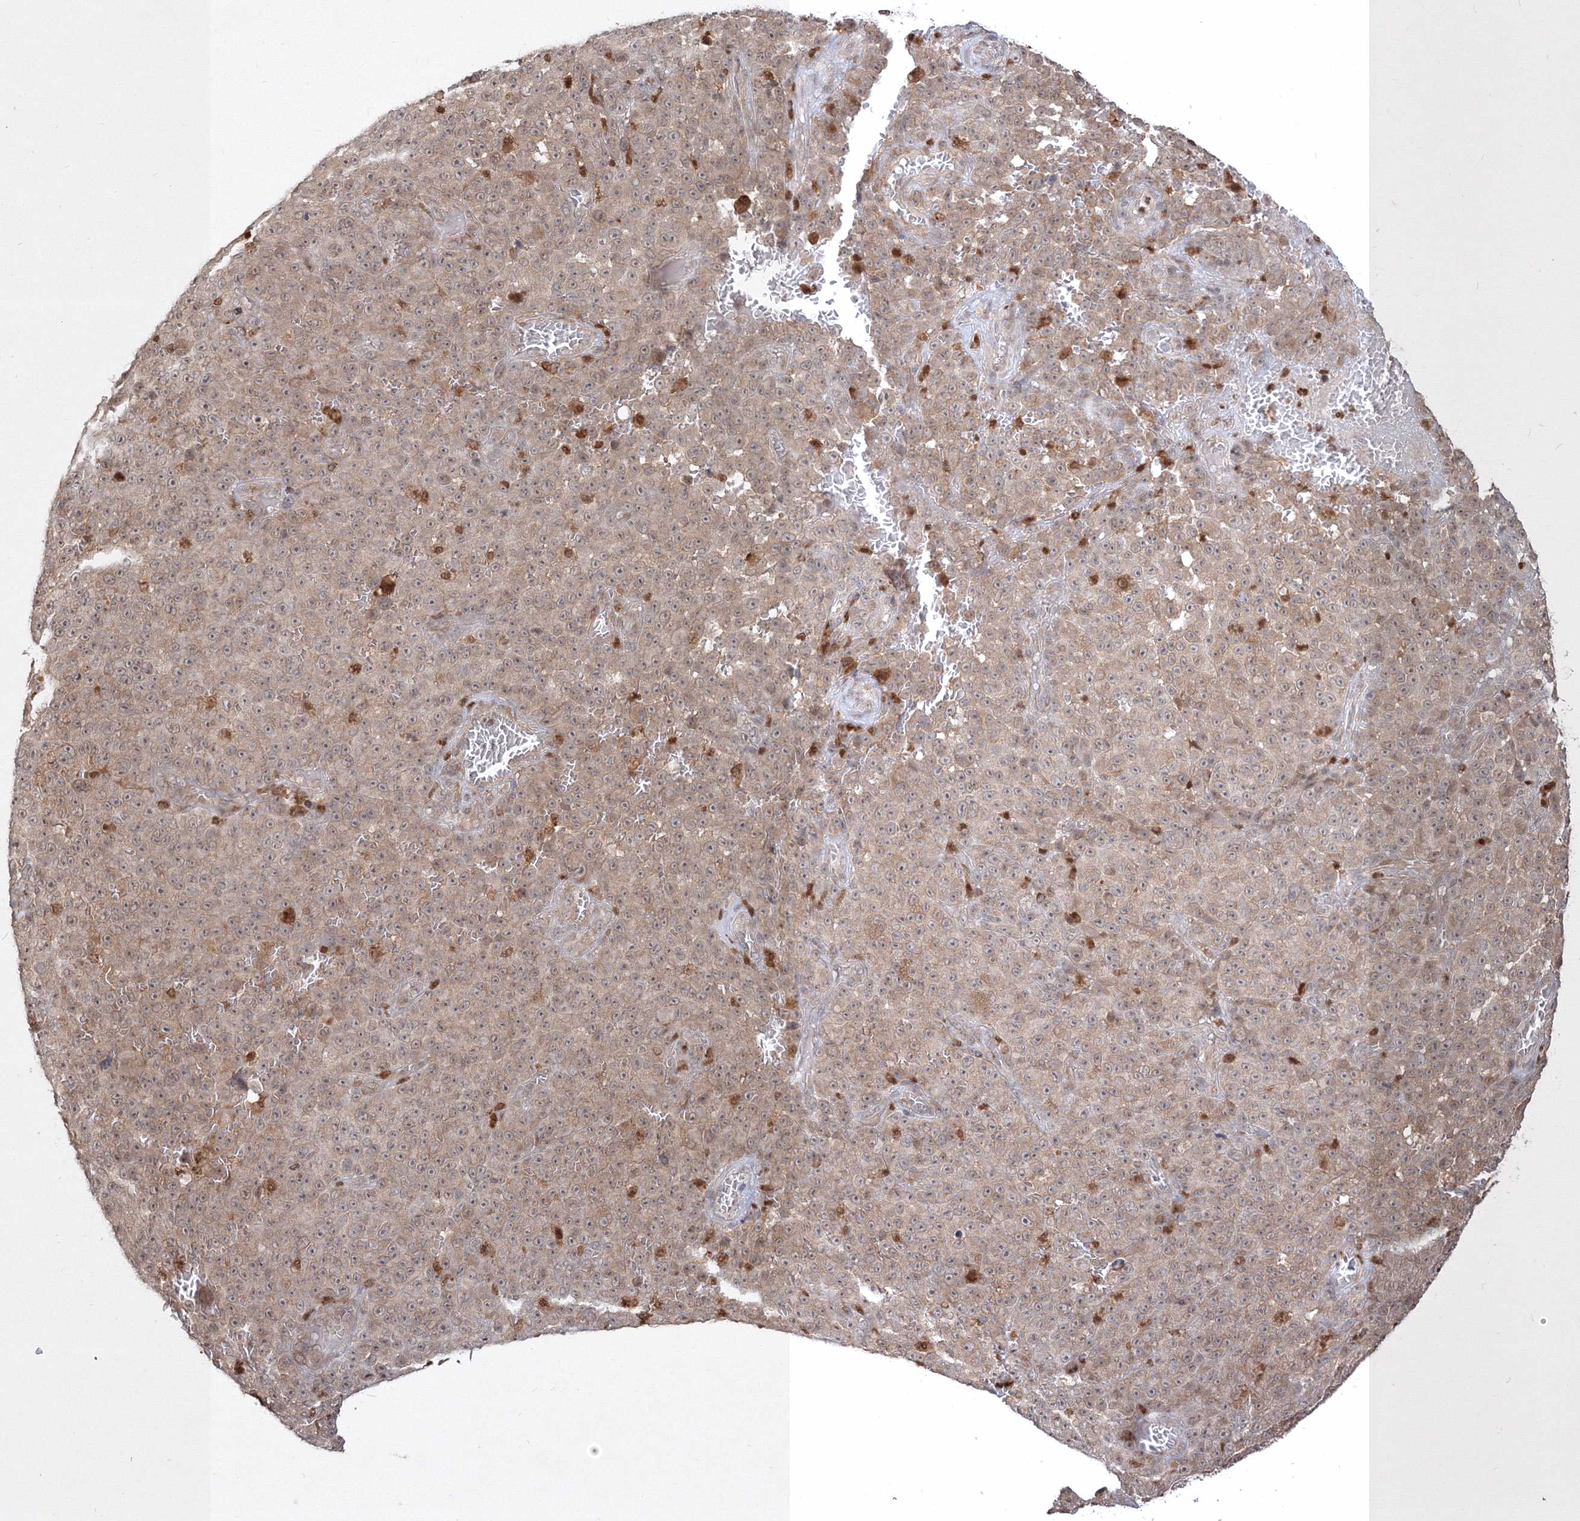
{"staining": {"intensity": "weak", "quantity": ">75%", "location": "cytoplasmic/membranous"}, "tissue": "melanoma", "cell_type": "Tumor cells", "image_type": "cancer", "snomed": [{"axis": "morphology", "description": "Malignant melanoma, NOS"}, {"axis": "topography", "description": "Skin"}], "caption": "This is a histology image of IHC staining of melanoma, which shows weak positivity in the cytoplasmic/membranous of tumor cells.", "gene": "TMEM50B", "patient": {"sex": "female", "age": 82}}